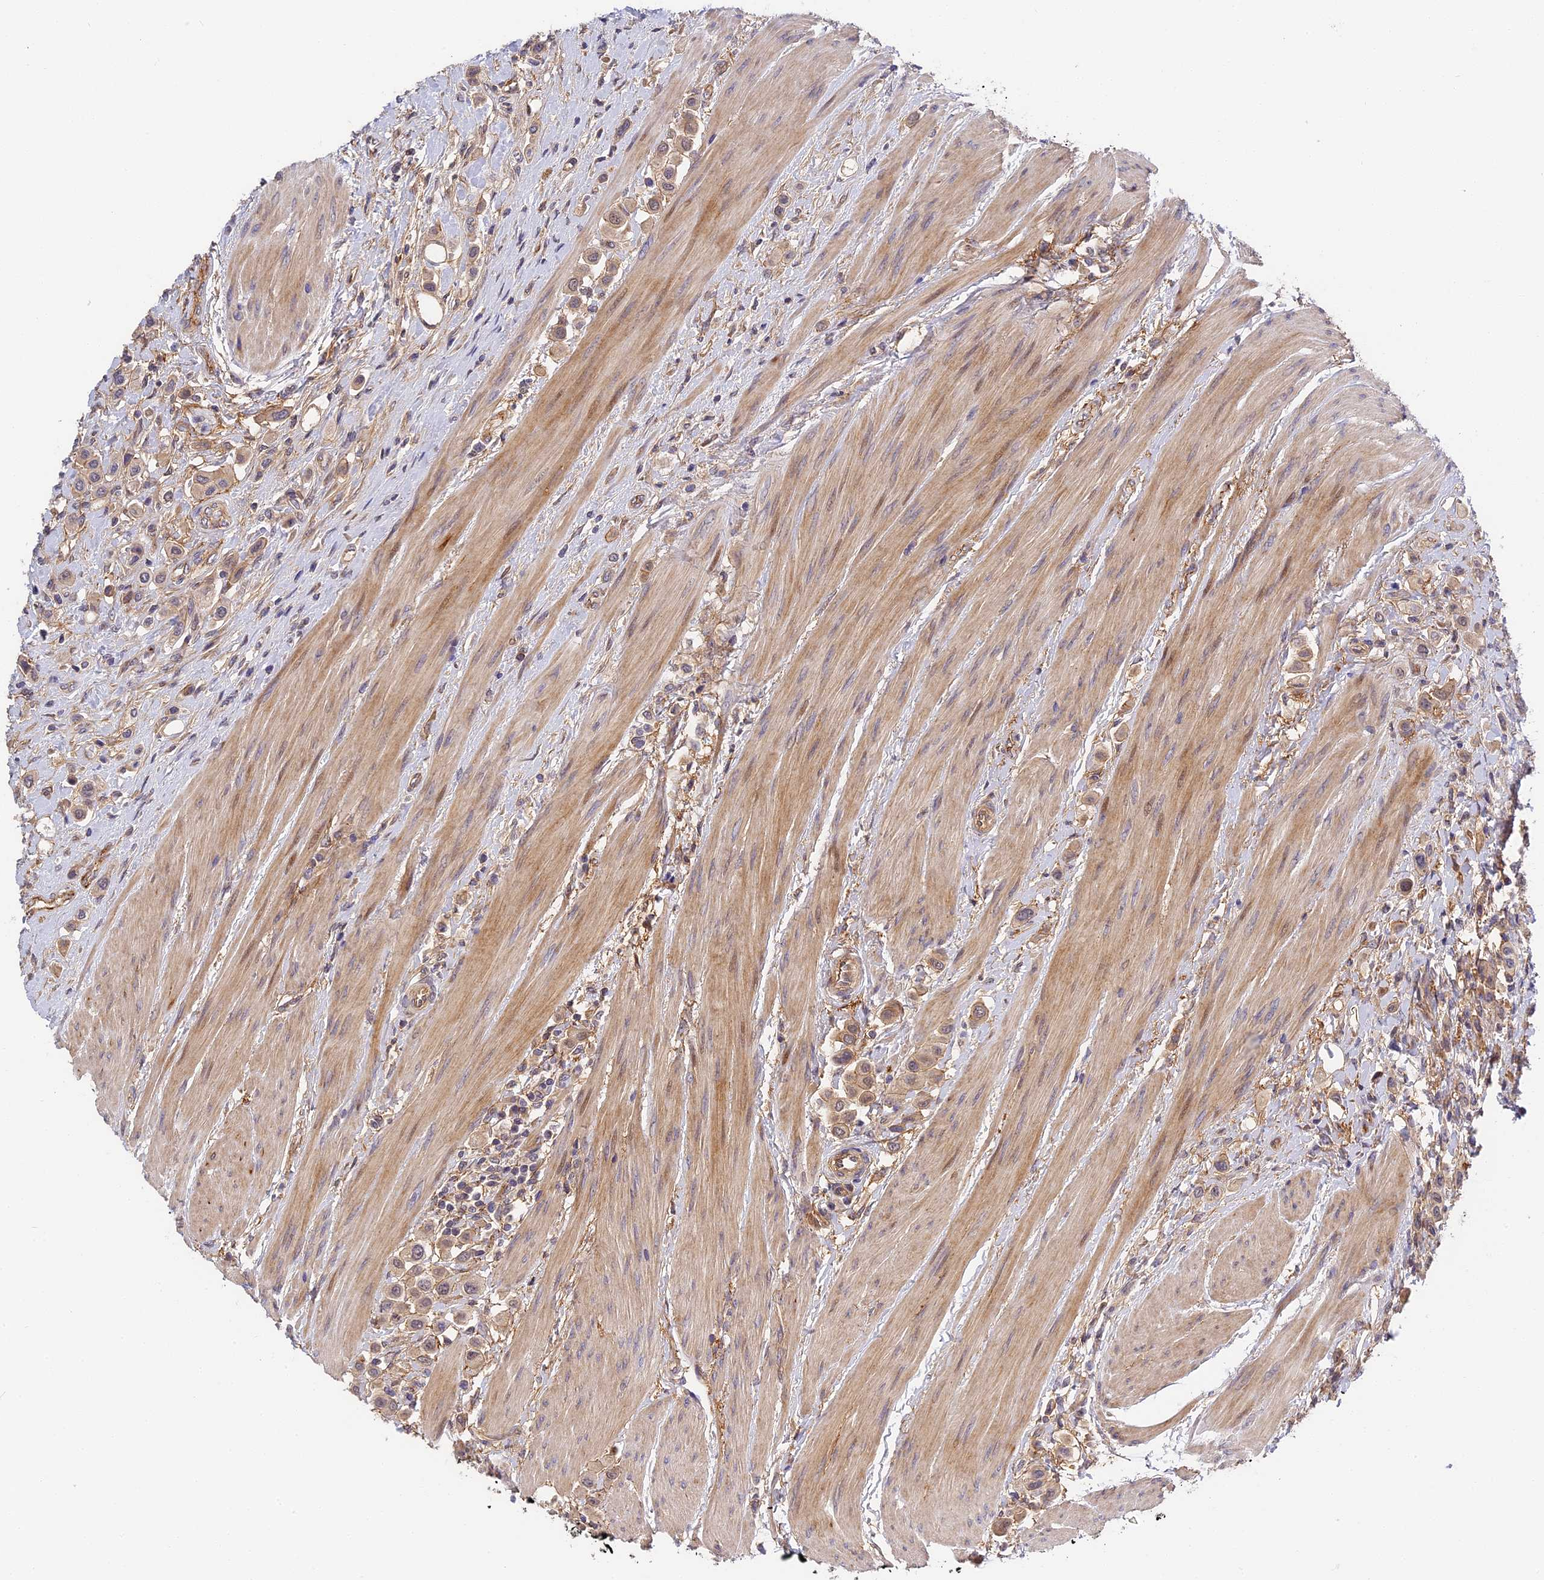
{"staining": {"intensity": "weak", "quantity": ">75%", "location": "cytoplasmic/membranous"}, "tissue": "urothelial cancer", "cell_type": "Tumor cells", "image_type": "cancer", "snomed": [{"axis": "morphology", "description": "Urothelial carcinoma, High grade"}, {"axis": "topography", "description": "Urinary bladder"}], "caption": "Urothelial carcinoma (high-grade) stained with a brown dye displays weak cytoplasmic/membranous positive staining in approximately >75% of tumor cells.", "gene": "MISP3", "patient": {"sex": "male", "age": 50}}